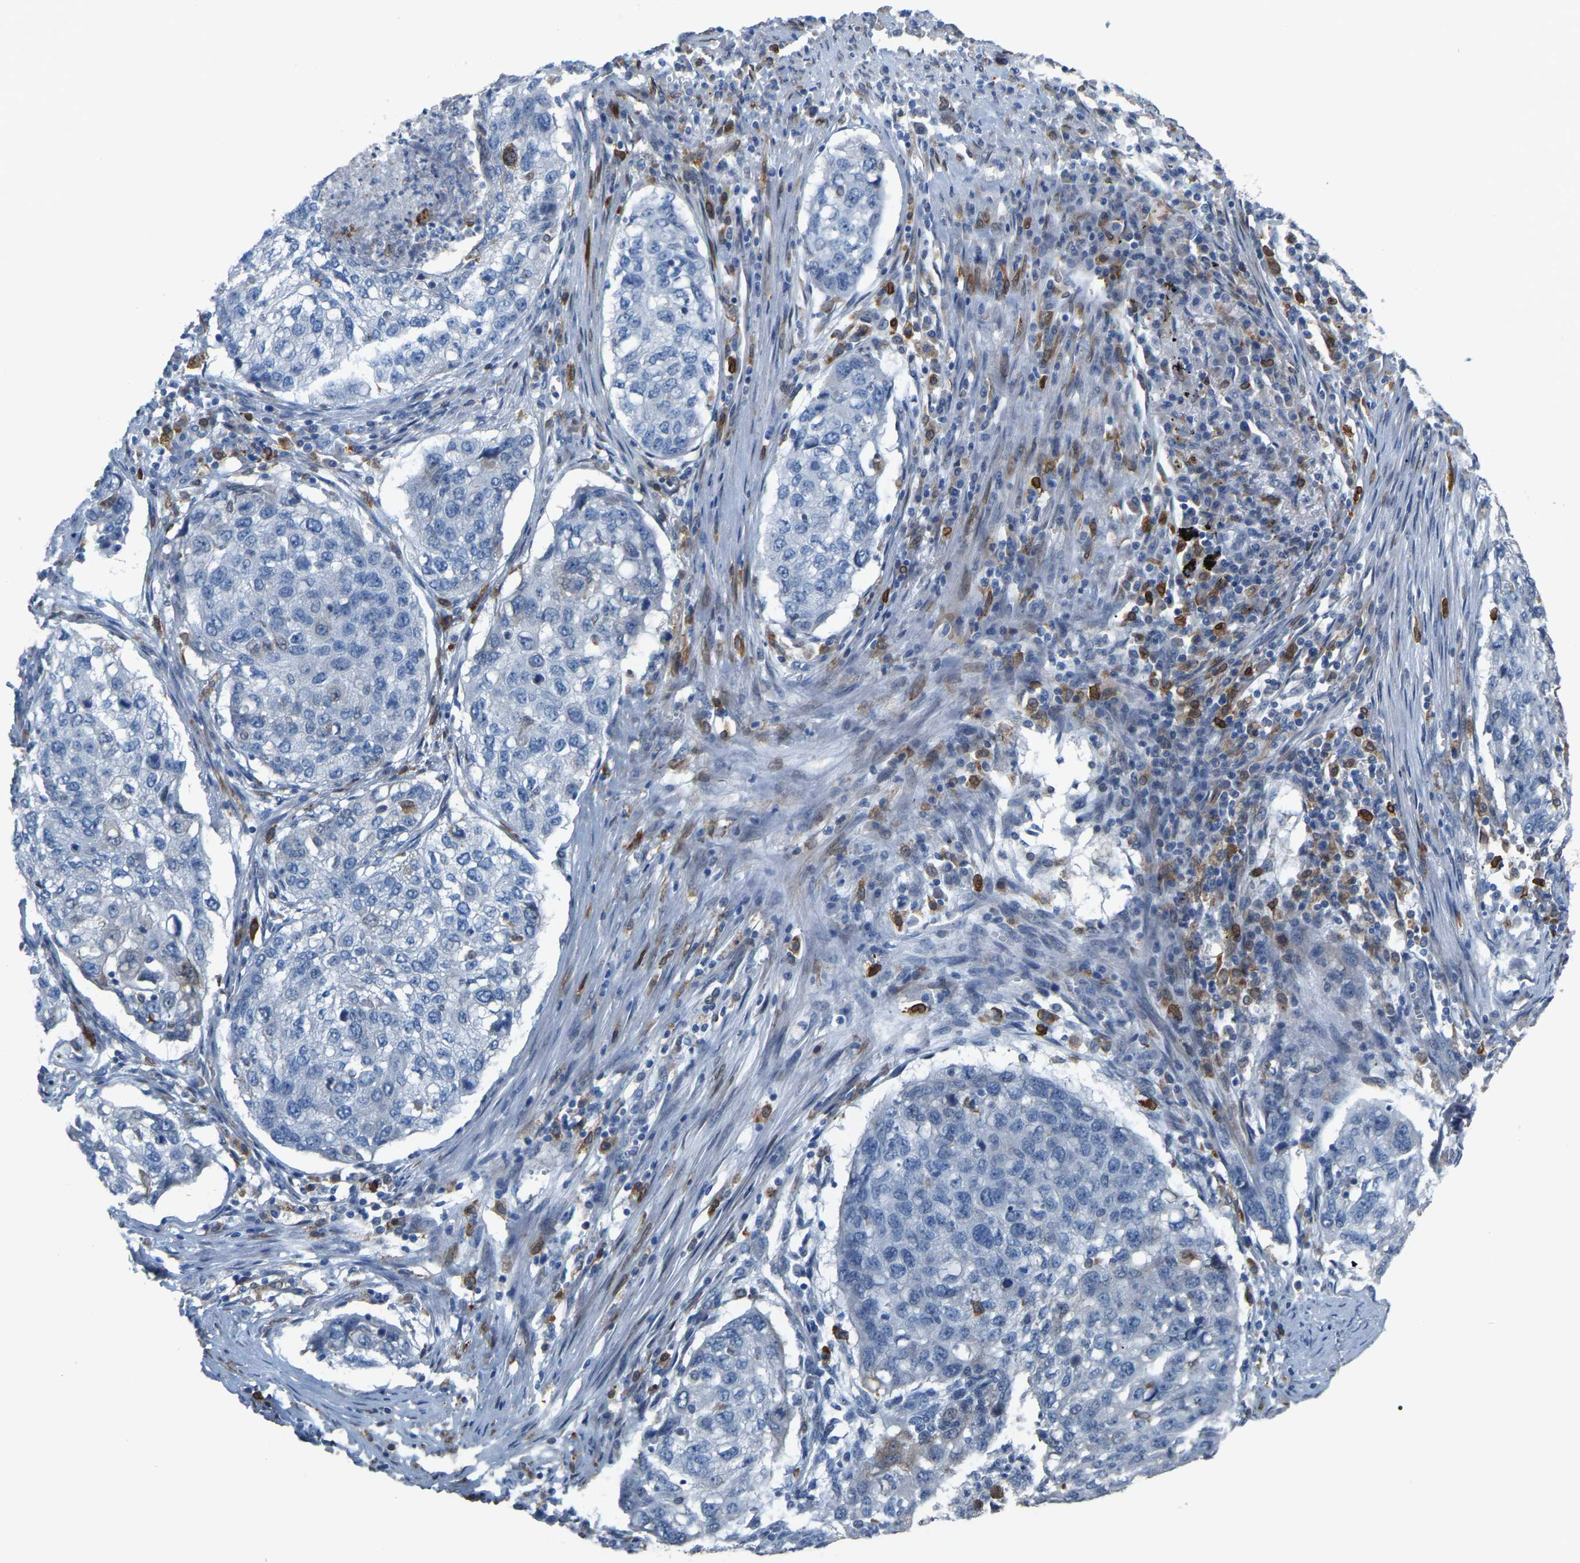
{"staining": {"intensity": "negative", "quantity": "none", "location": "none"}, "tissue": "lung cancer", "cell_type": "Tumor cells", "image_type": "cancer", "snomed": [{"axis": "morphology", "description": "Squamous cell carcinoma, NOS"}, {"axis": "topography", "description": "Lung"}], "caption": "Squamous cell carcinoma (lung) stained for a protein using immunohistochemistry (IHC) reveals no positivity tumor cells.", "gene": "PTGS1", "patient": {"sex": "female", "age": 63}}